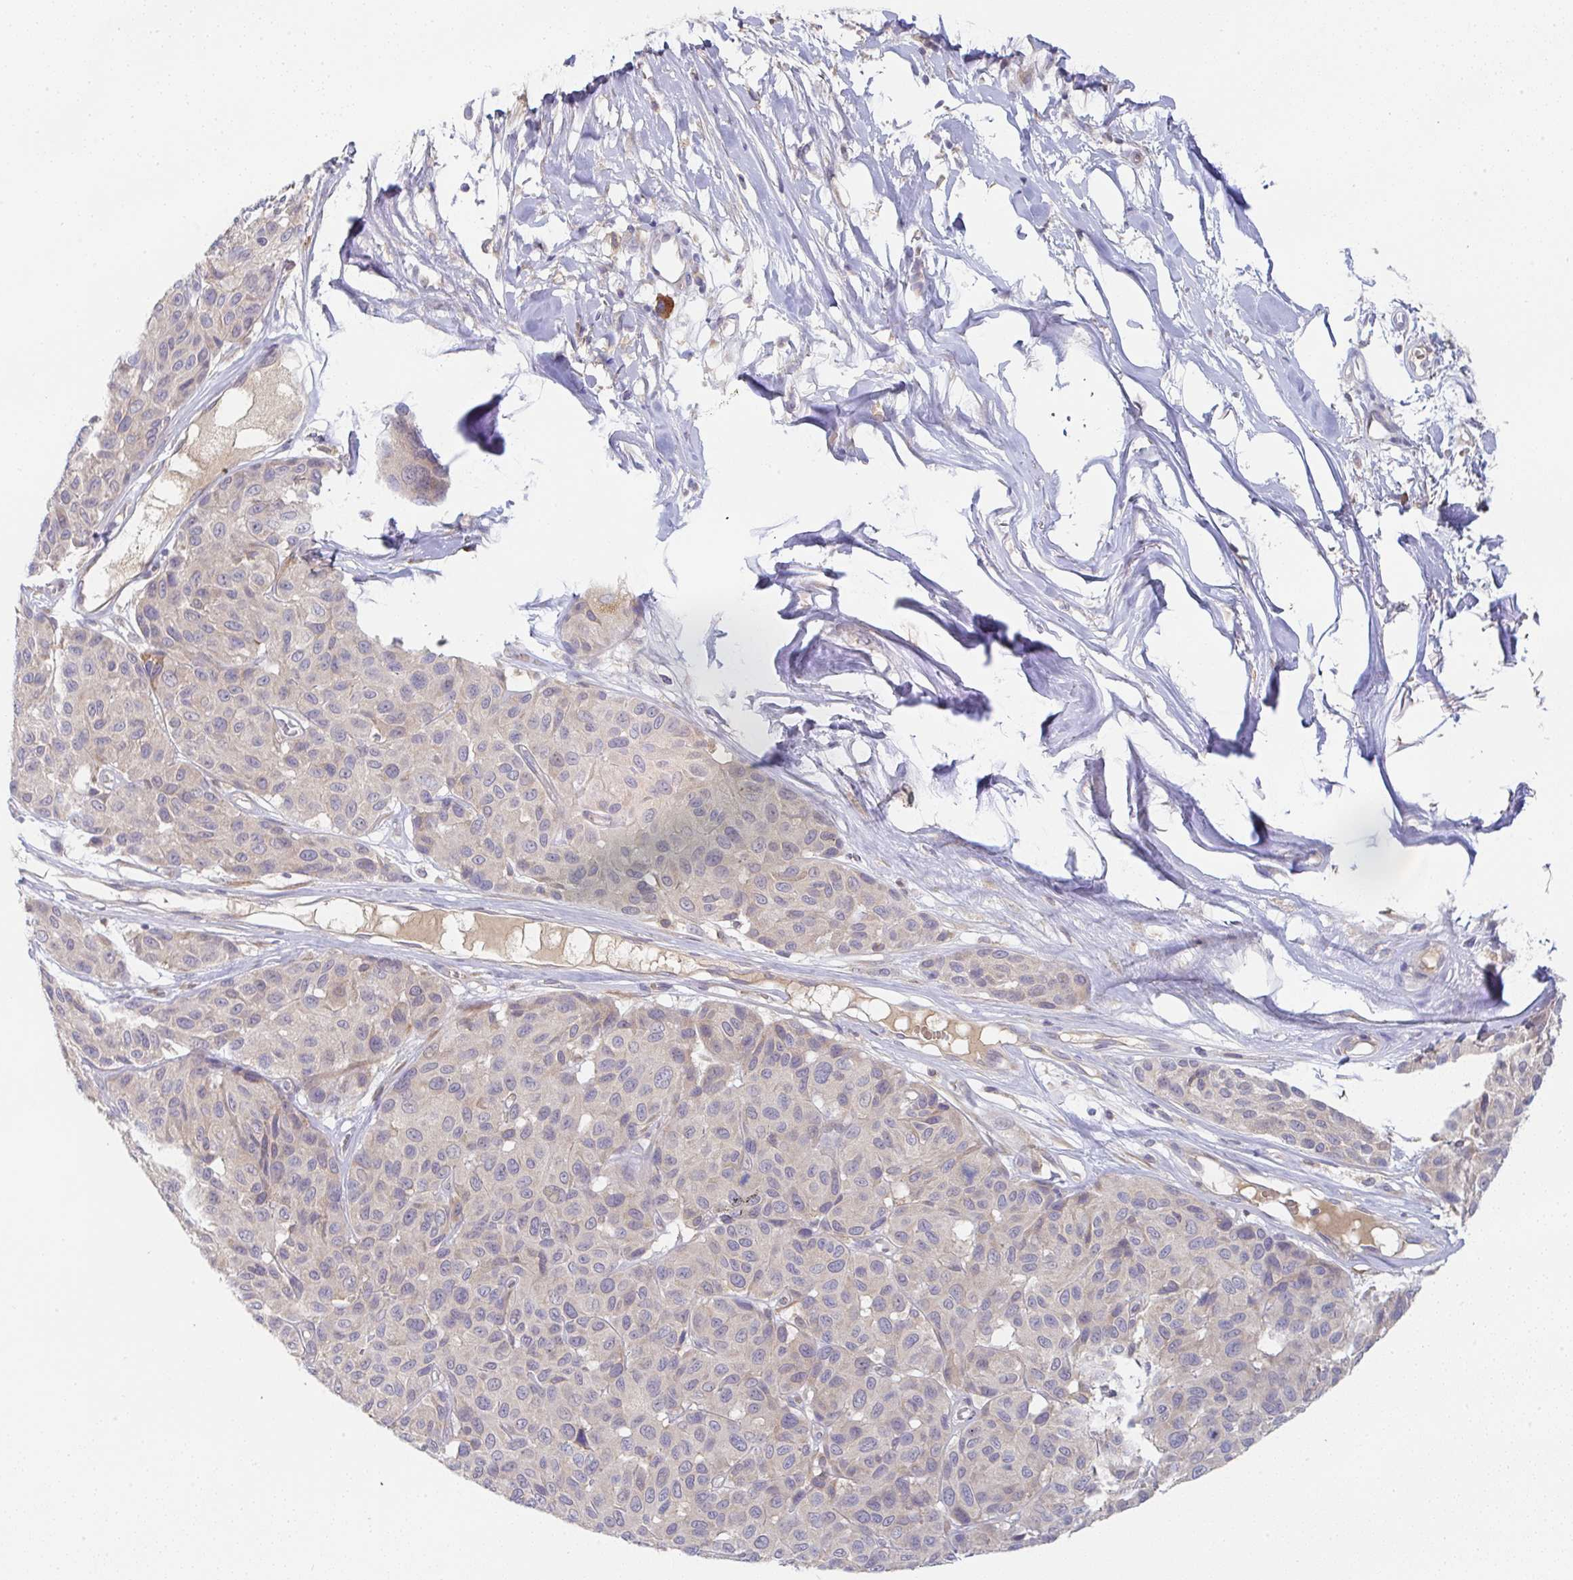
{"staining": {"intensity": "weak", "quantity": "<25%", "location": "cytoplasmic/membranous"}, "tissue": "melanoma", "cell_type": "Tumor cells", "image_type": "cancer", "snomed": [{"axis": "morphology", "description": "Malignant melanoma, NOS"}, {"axis": "topography", "description": "Skin"}], "caption": "Human malignant melanoma stained for a protein using immunohistochemistry displays no expression in tumor cells.", "gene": "DERL2", "patient": {"sex": "female", "age": 66}}